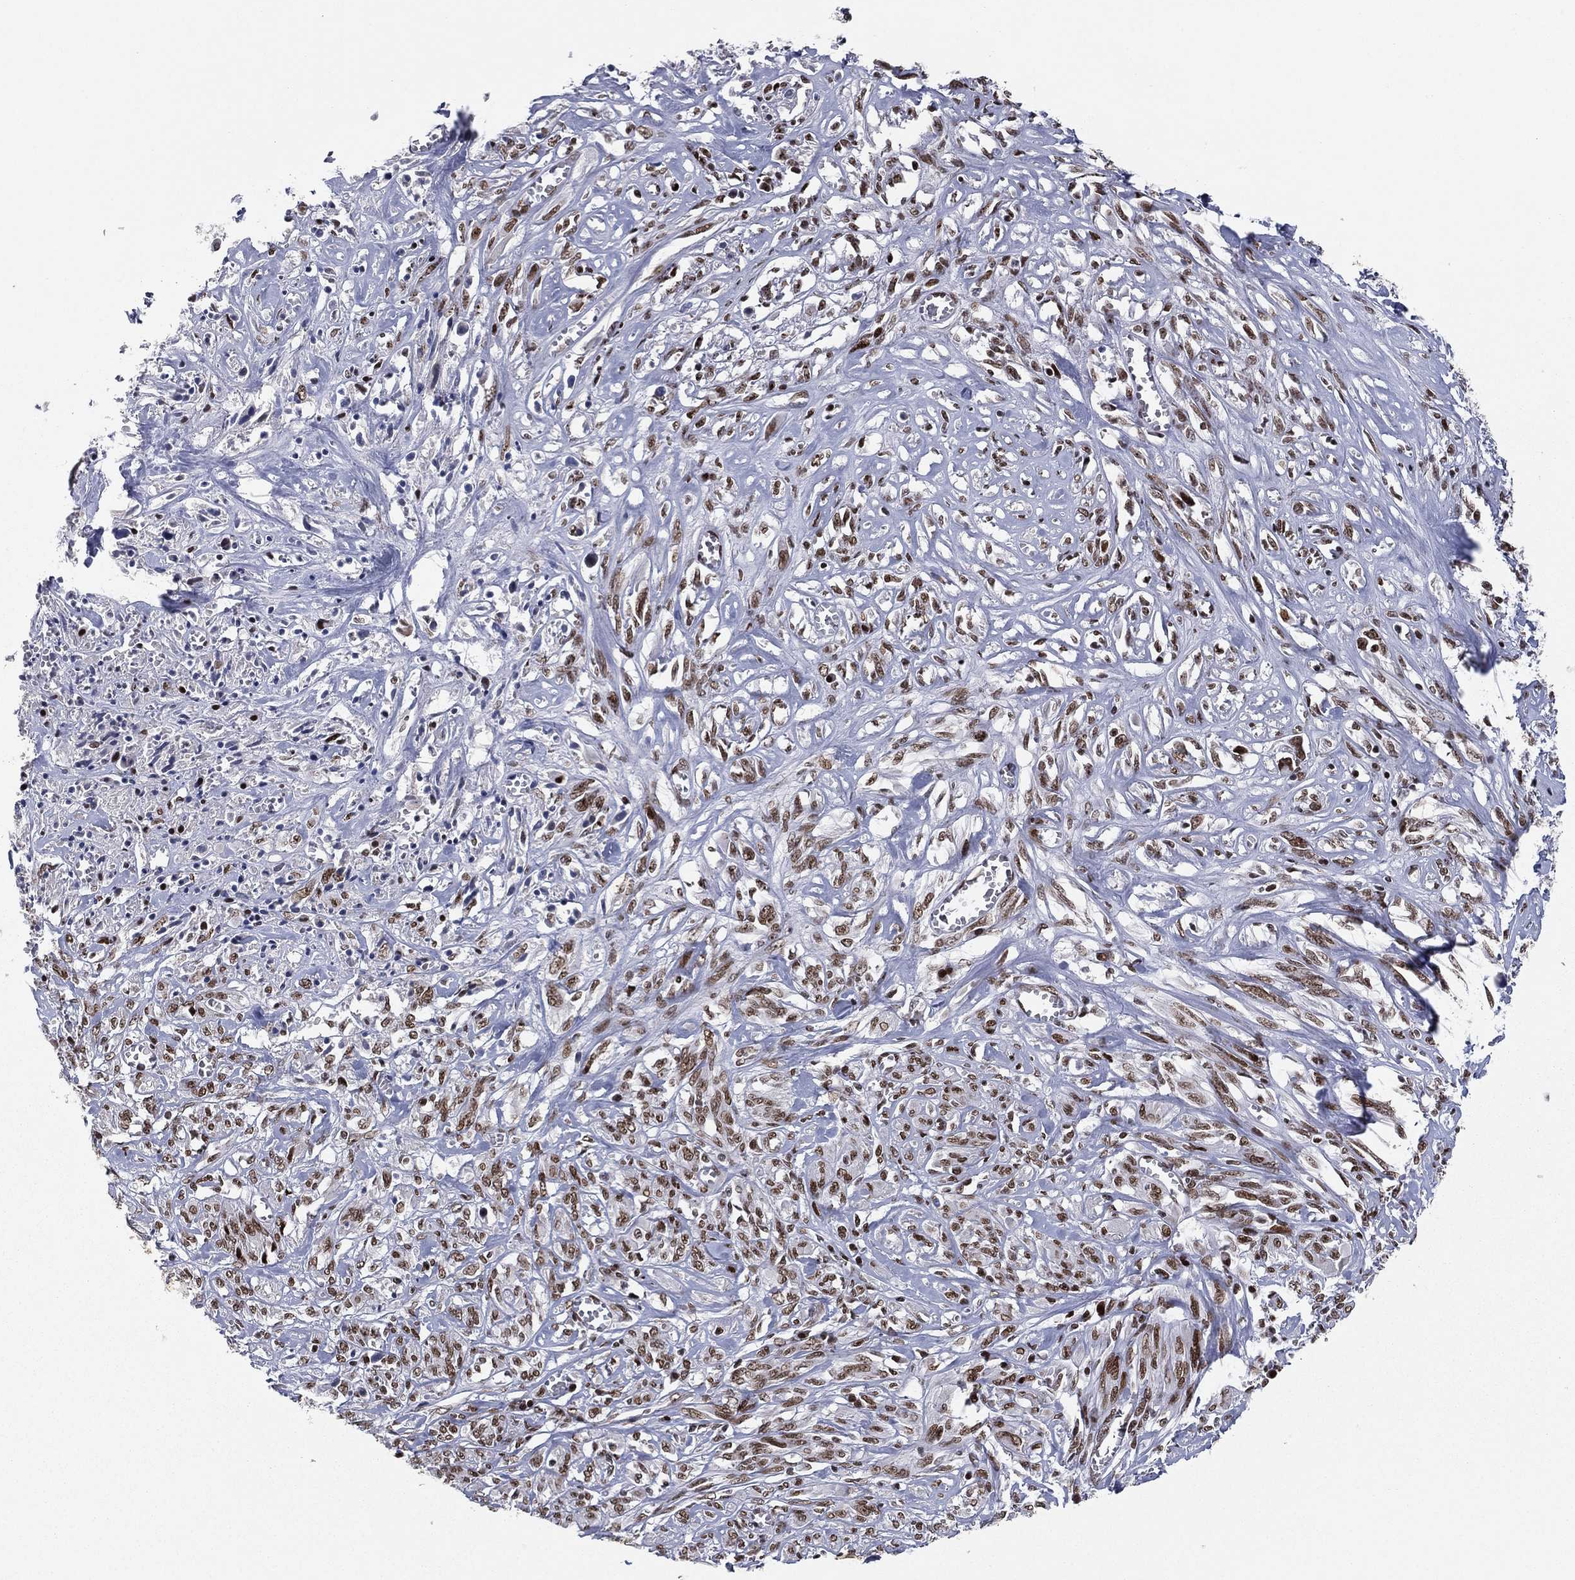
{"staining": {"intensity": "moderate", "quantity": ">75%", "location": "nuclear"}, "tissue": "melanoma", "cell_type": "Tumor cells", "image_type": "cancer", "snomed": [{"axis": "morphology", "description": "Malignant melanoma, NOS"}, {"axis": "topography", "description": "Skin"}], "caption": "Immunohistochemistry (IHC) image of malignant melanoma stained for a protein (brown), which displays medium levels of moderate nuclear expression in approximately >75% of tumor cells.", "gene": "RTF1", "patient": {"sex": "female", "age": 91}}